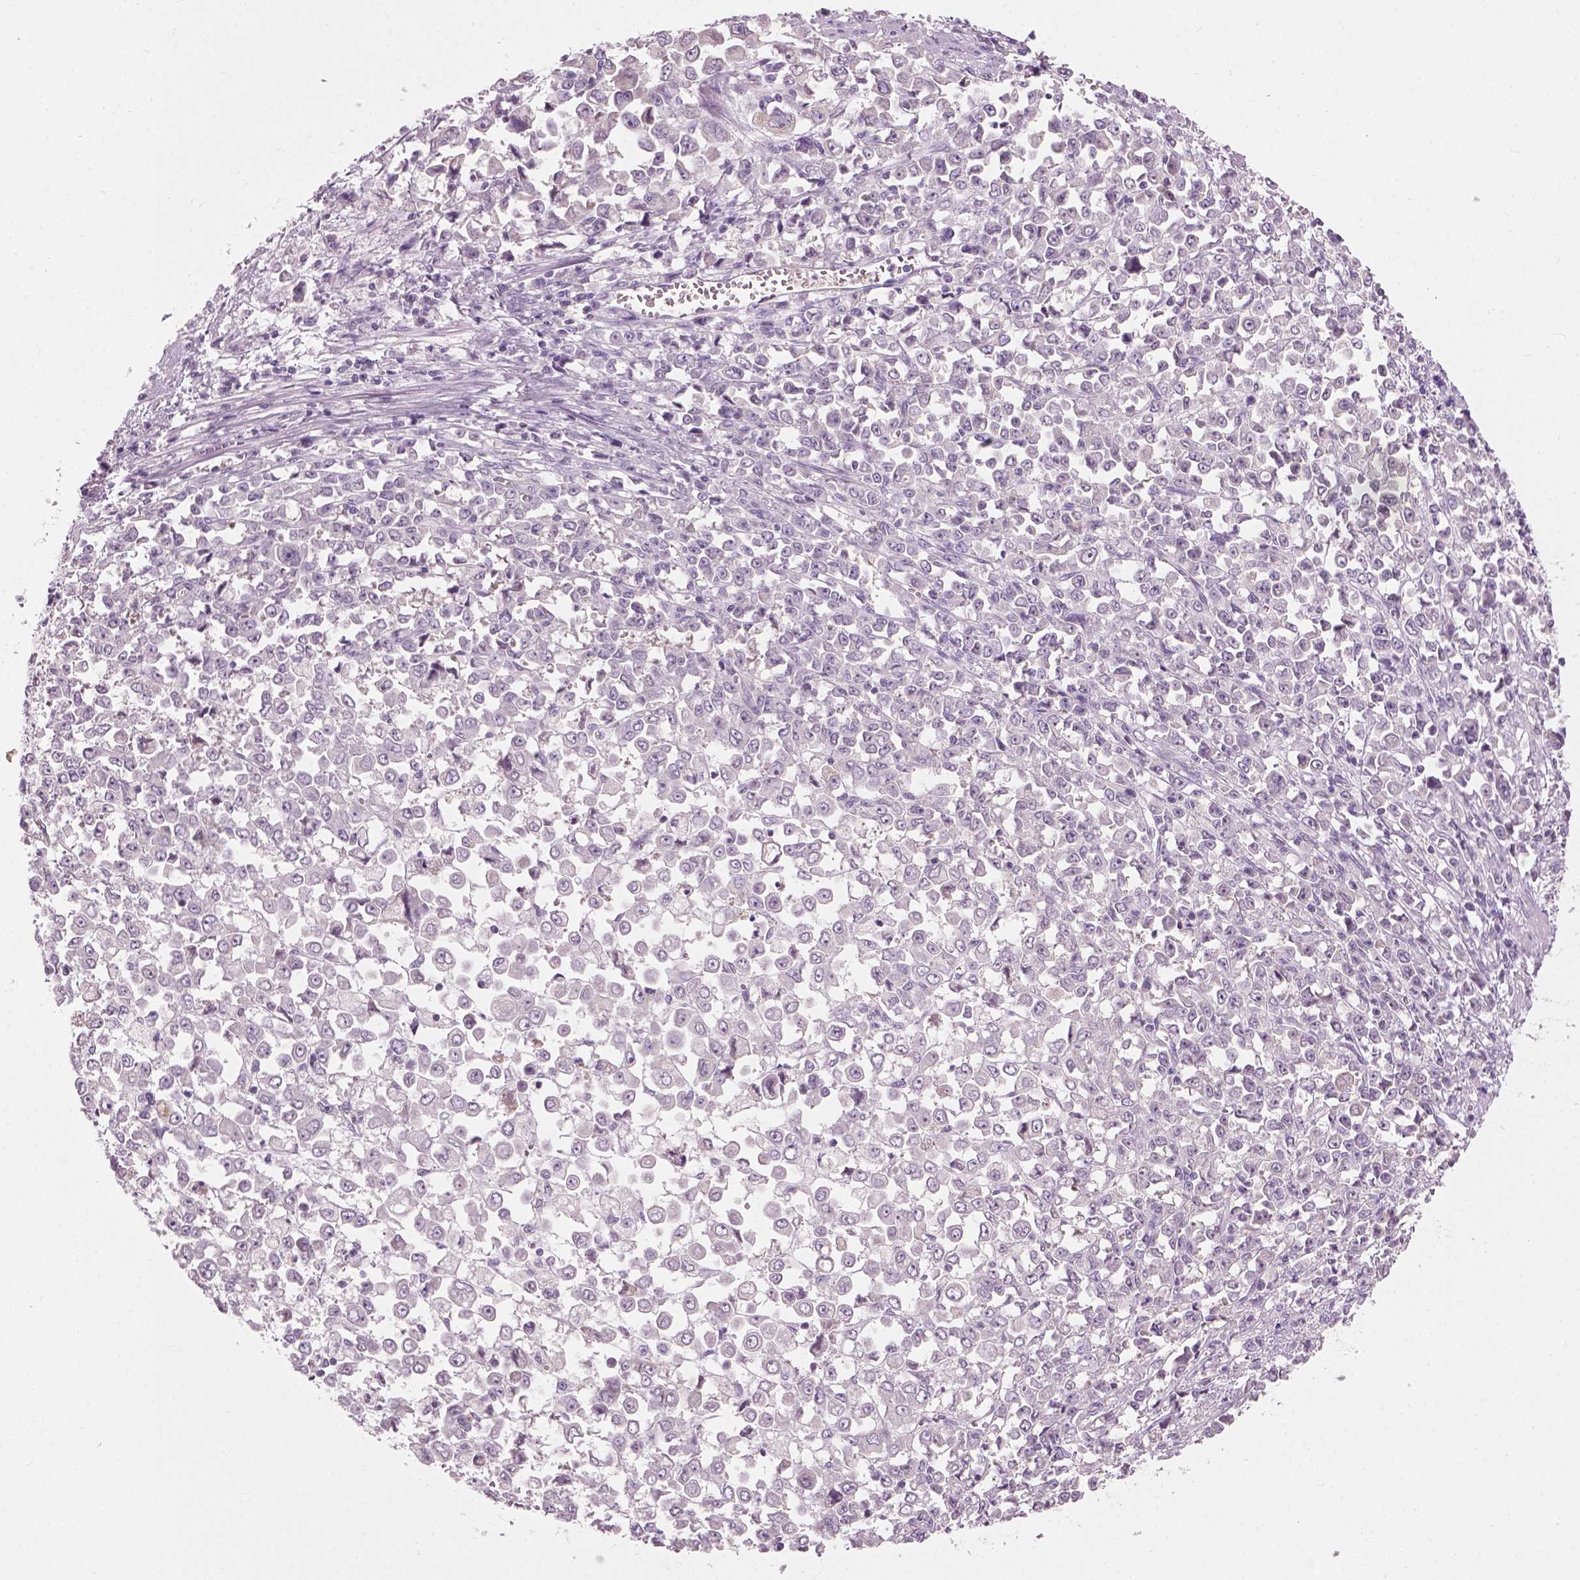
{"staining": {"intensity": "negative", "quantity": "none", "location": "none"}, "tissue": "stomach cancer", "cell_type": "Tumor cells", "image_type": "cancer", "snomed": [{"axis": "morphology", "description": "Adenocarcinoma, NOS"}, {"axis": "topography", "description": "Stomach, upper"}], "caption": "Adenocarcinoma (stomach) was stained to show a protein in brown. There is no significant expression in tumor cells.", "gene": "CFAP126", "patient": {"sex": "male", "age": 70}}